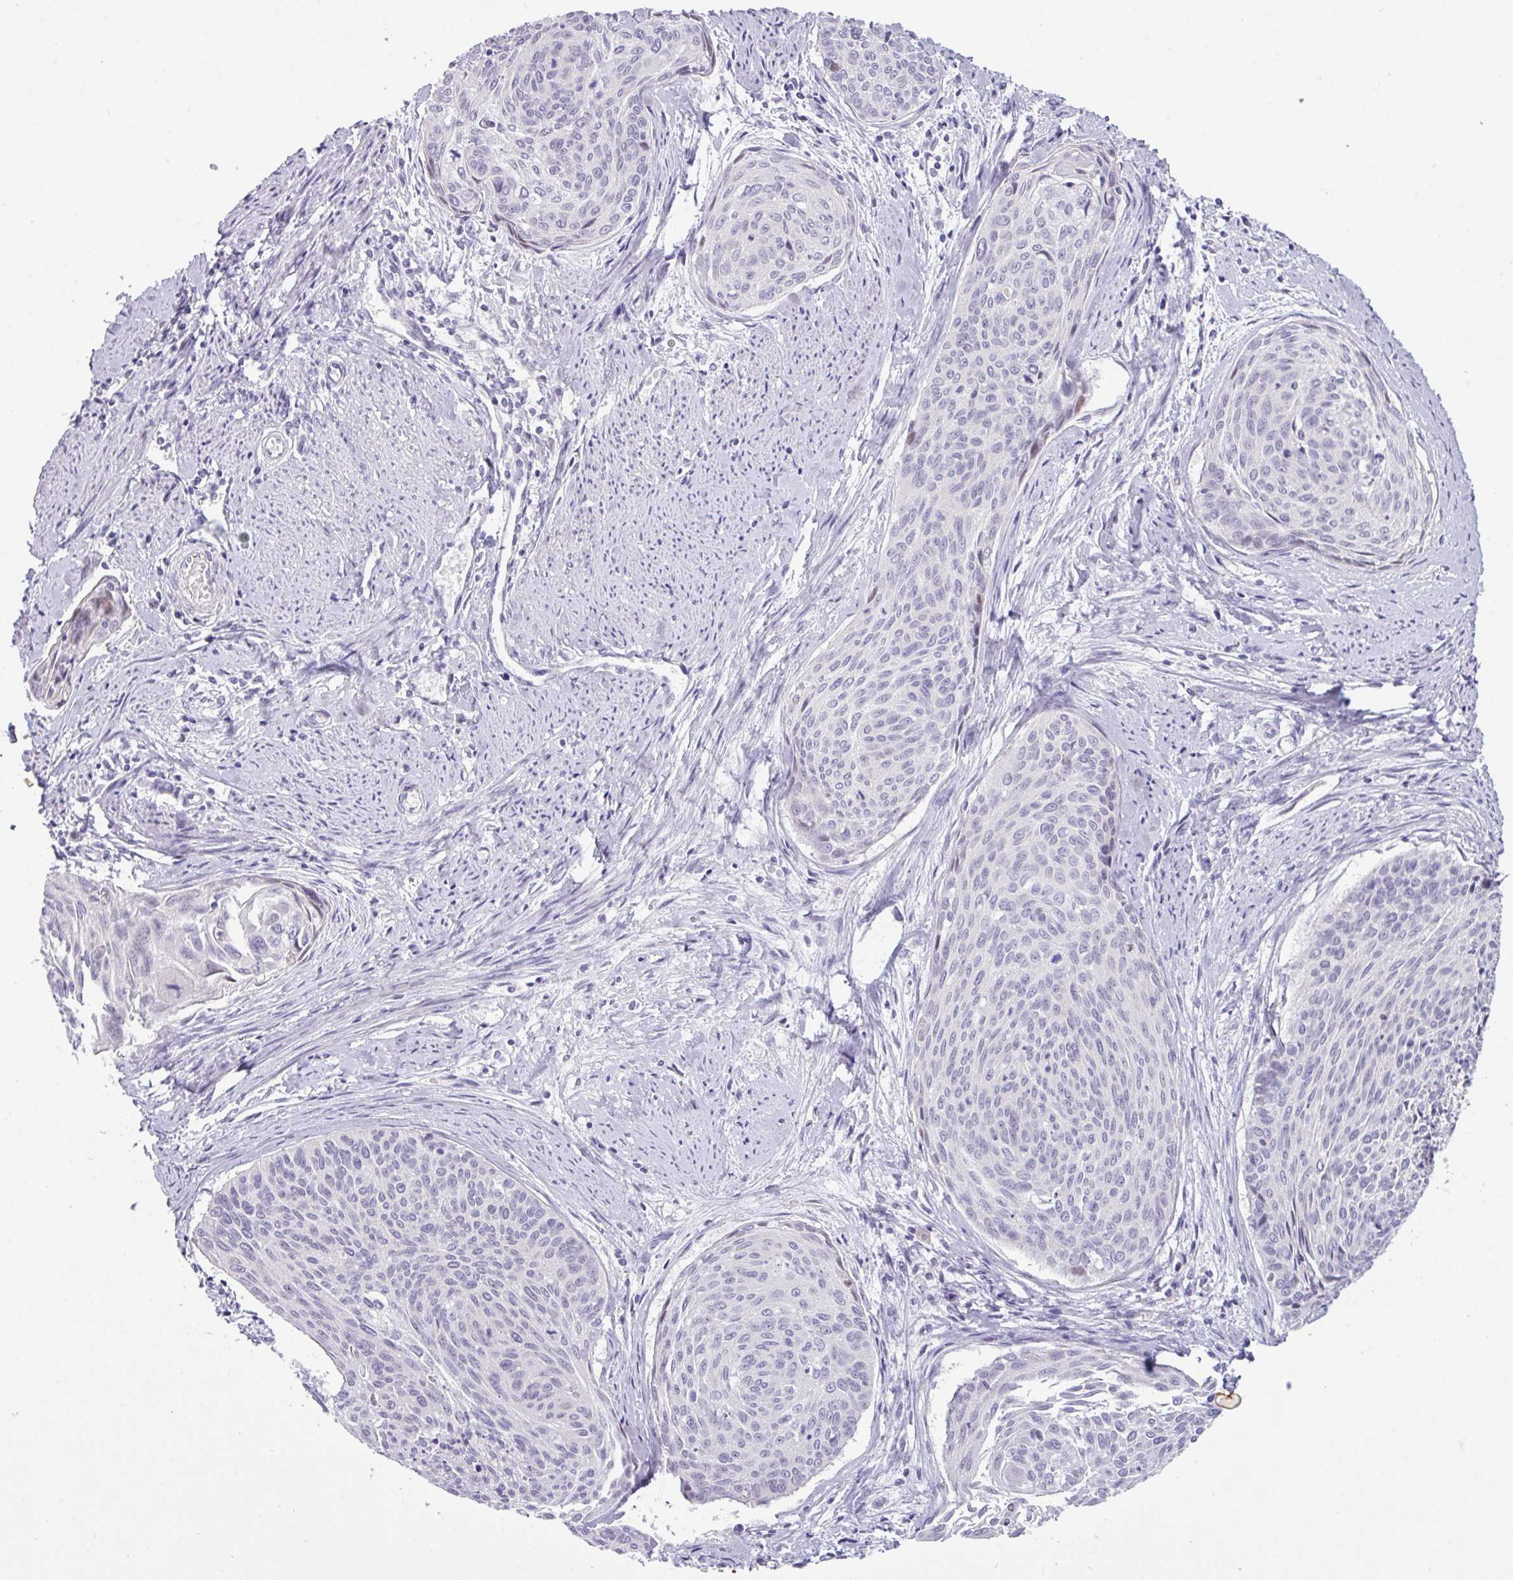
{"staining": {"intensity": "negative", "quantity": "none", "location": "none"}, "tissue": "cervical cancer", "cell_type": "Tumor cells", "image_type": "cancer", "snomed": [{"axis": "morphology", "description": "Squamous cell carcinoma, NOS"}, {"axis": "topography", "description": "Cervix"}], "caption": "High magnification brightfield microscopy of squamous cell carcinoma (cervical) stained with DAB (brown) and counterstained with hematoxylin (blue): tumor cells show no significant positivity. (DAB (3,3'-diaminobenzidine) immunohistochemistry, high magnification).", "gene": "ANKRD13B", "patient": {"sex": "female", "age": 55}}